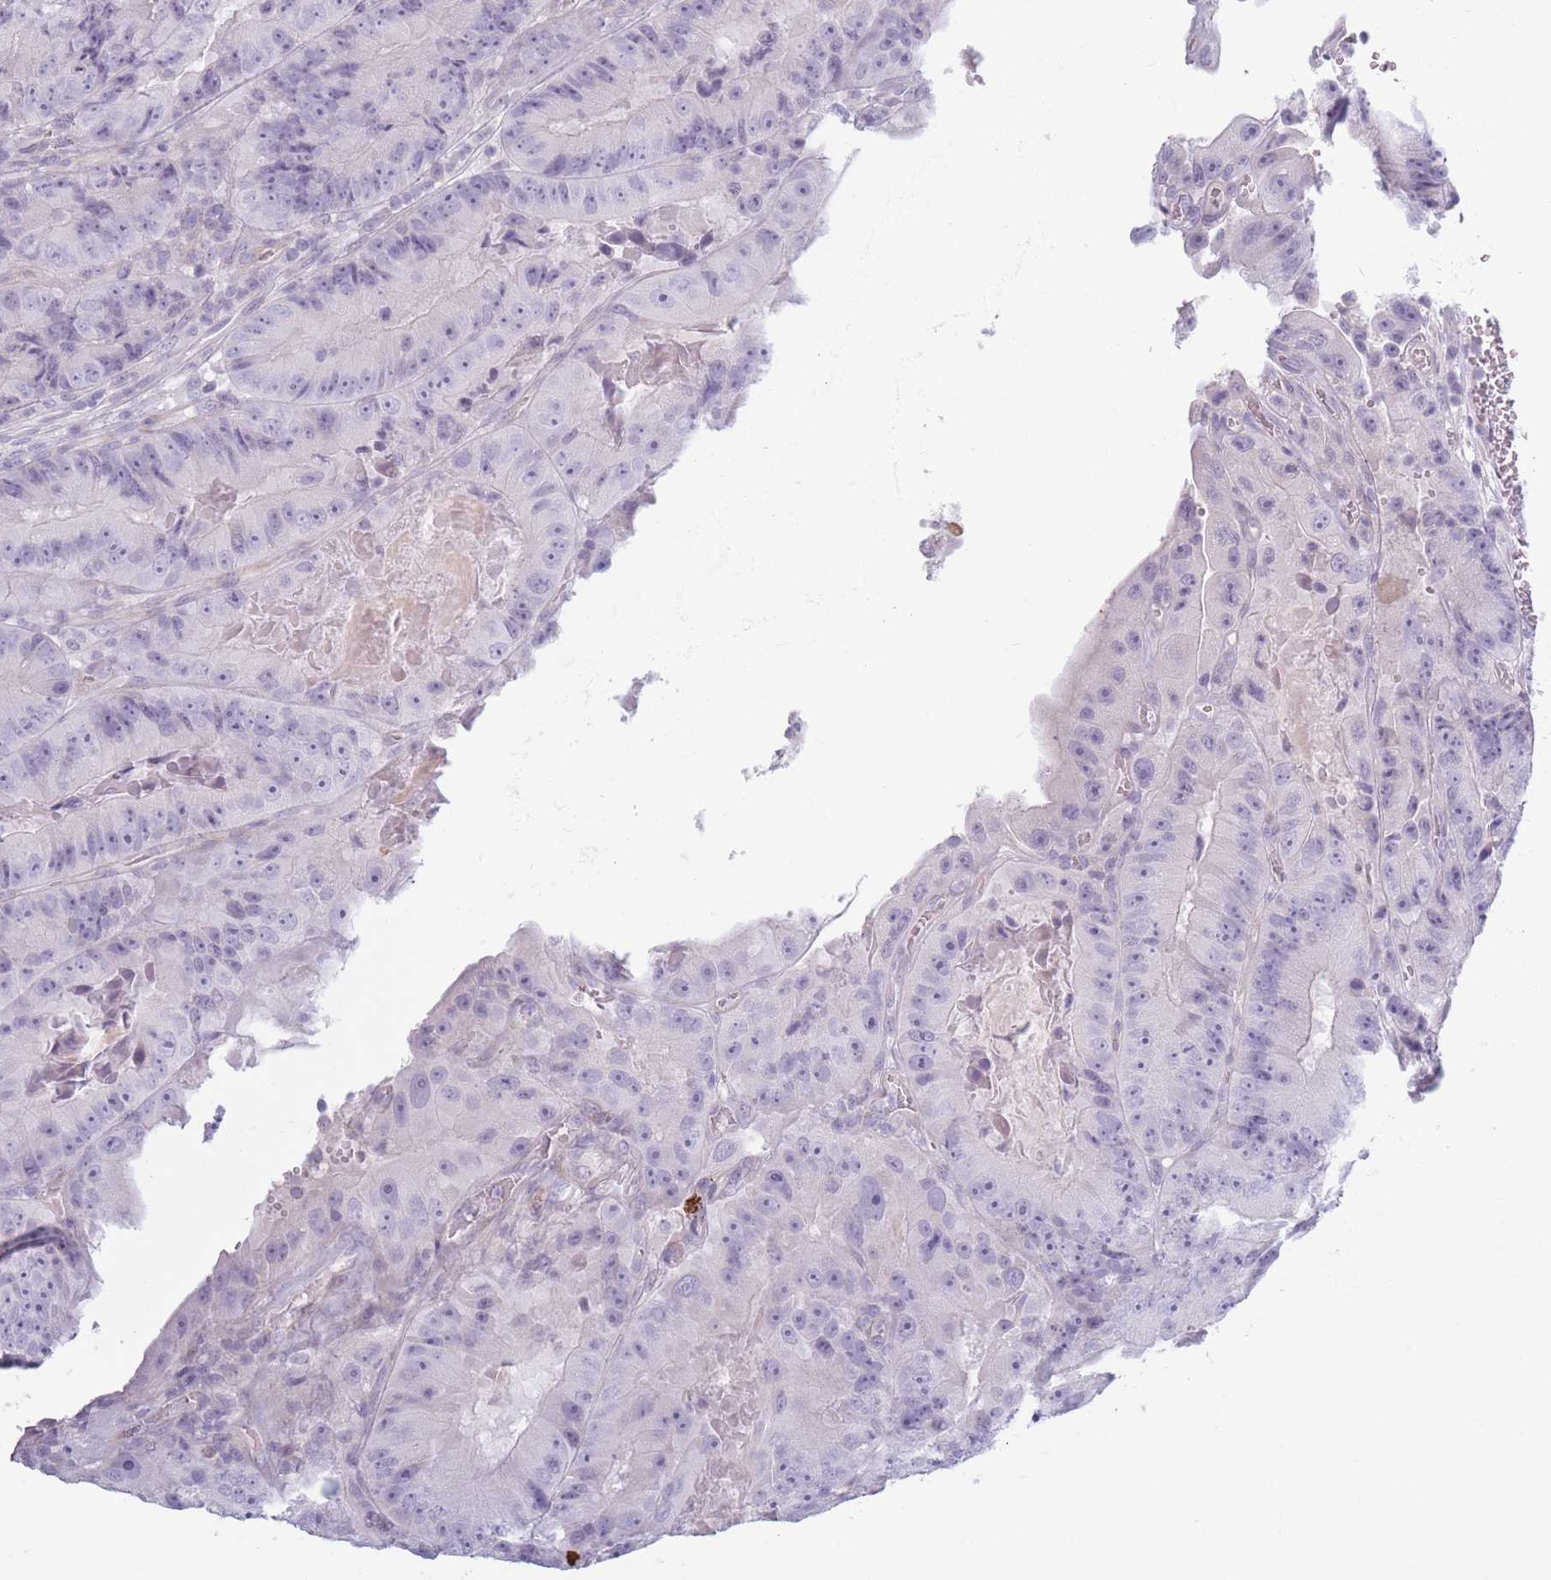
{"staining": {"intensity": "negative", "quantity": "none", "location": "none"}, "tissue": "colorectal cancer", "cell_type": "Tumor cells", "image_type": "cancer", "snomed": [{"axis": "morphology", "description": "Adenocarcinoma, NOS"}, {"axis": "topography", "description": "Colon"}], "caption": "Tumor cells are negative for protein expression in human colorectal cancer (adenocarcinoma).", "gene": "PLEKHG2", "patient": {"sex": "female", "age": 86}}